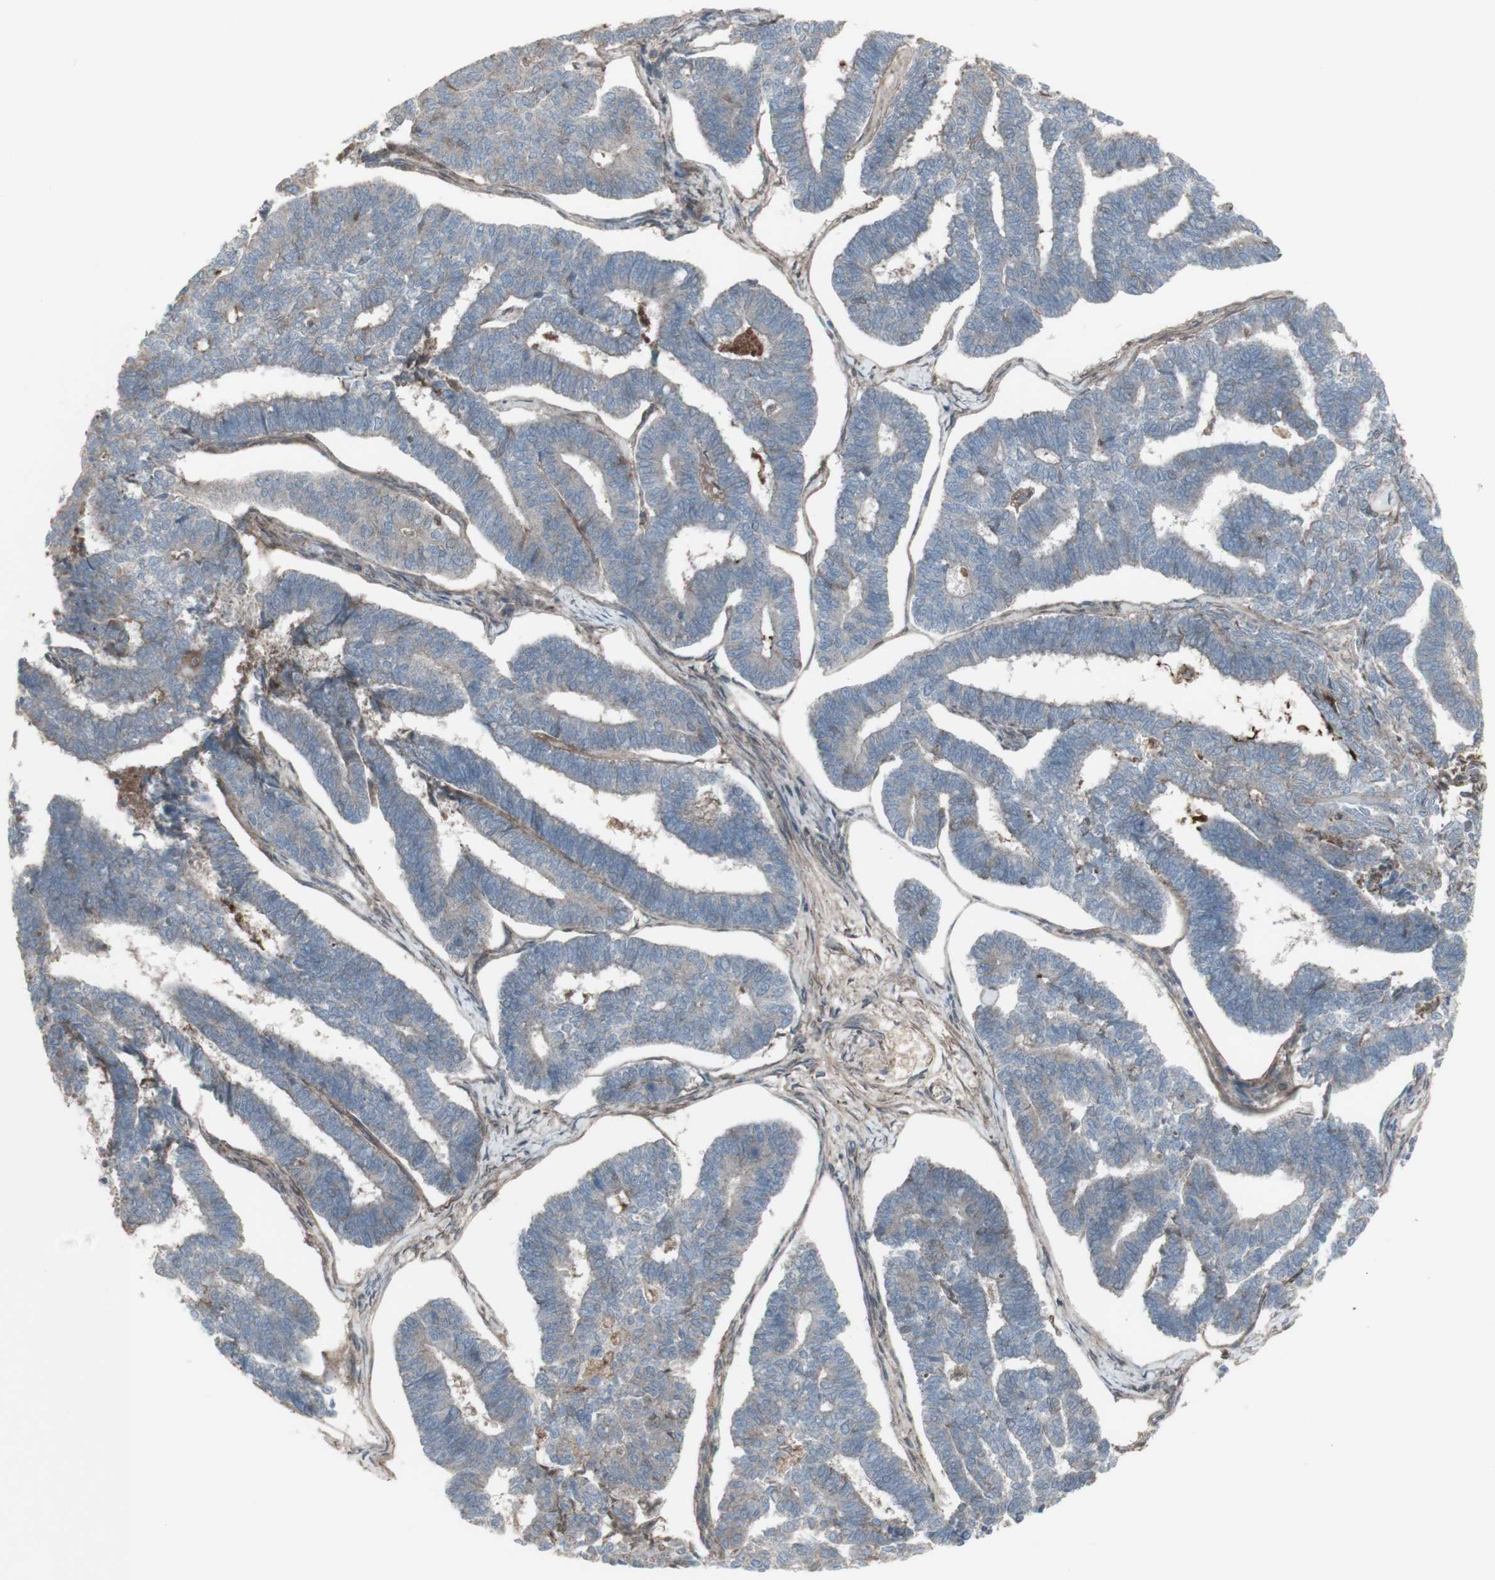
{"staining": {"intensity": "negative", "quantity": "none", "location": "none"}, "tissue": "endometrial cancer", "cell_type": "Tumor cells", "image_type": "cancer", "snomed": [{"axis": "morphology", "description": "Adenocarcinoma, NOS"}, {"axis": "topography", "description": "Endometrium"}], "caption": "Immunohistochemistry photomicrograph of human endometrial cancer stained for a protein (brown), which exhibits no positivity in tumor cells.", "gene": "SHC1", "patient": {"sex": "female", "age": 70}}